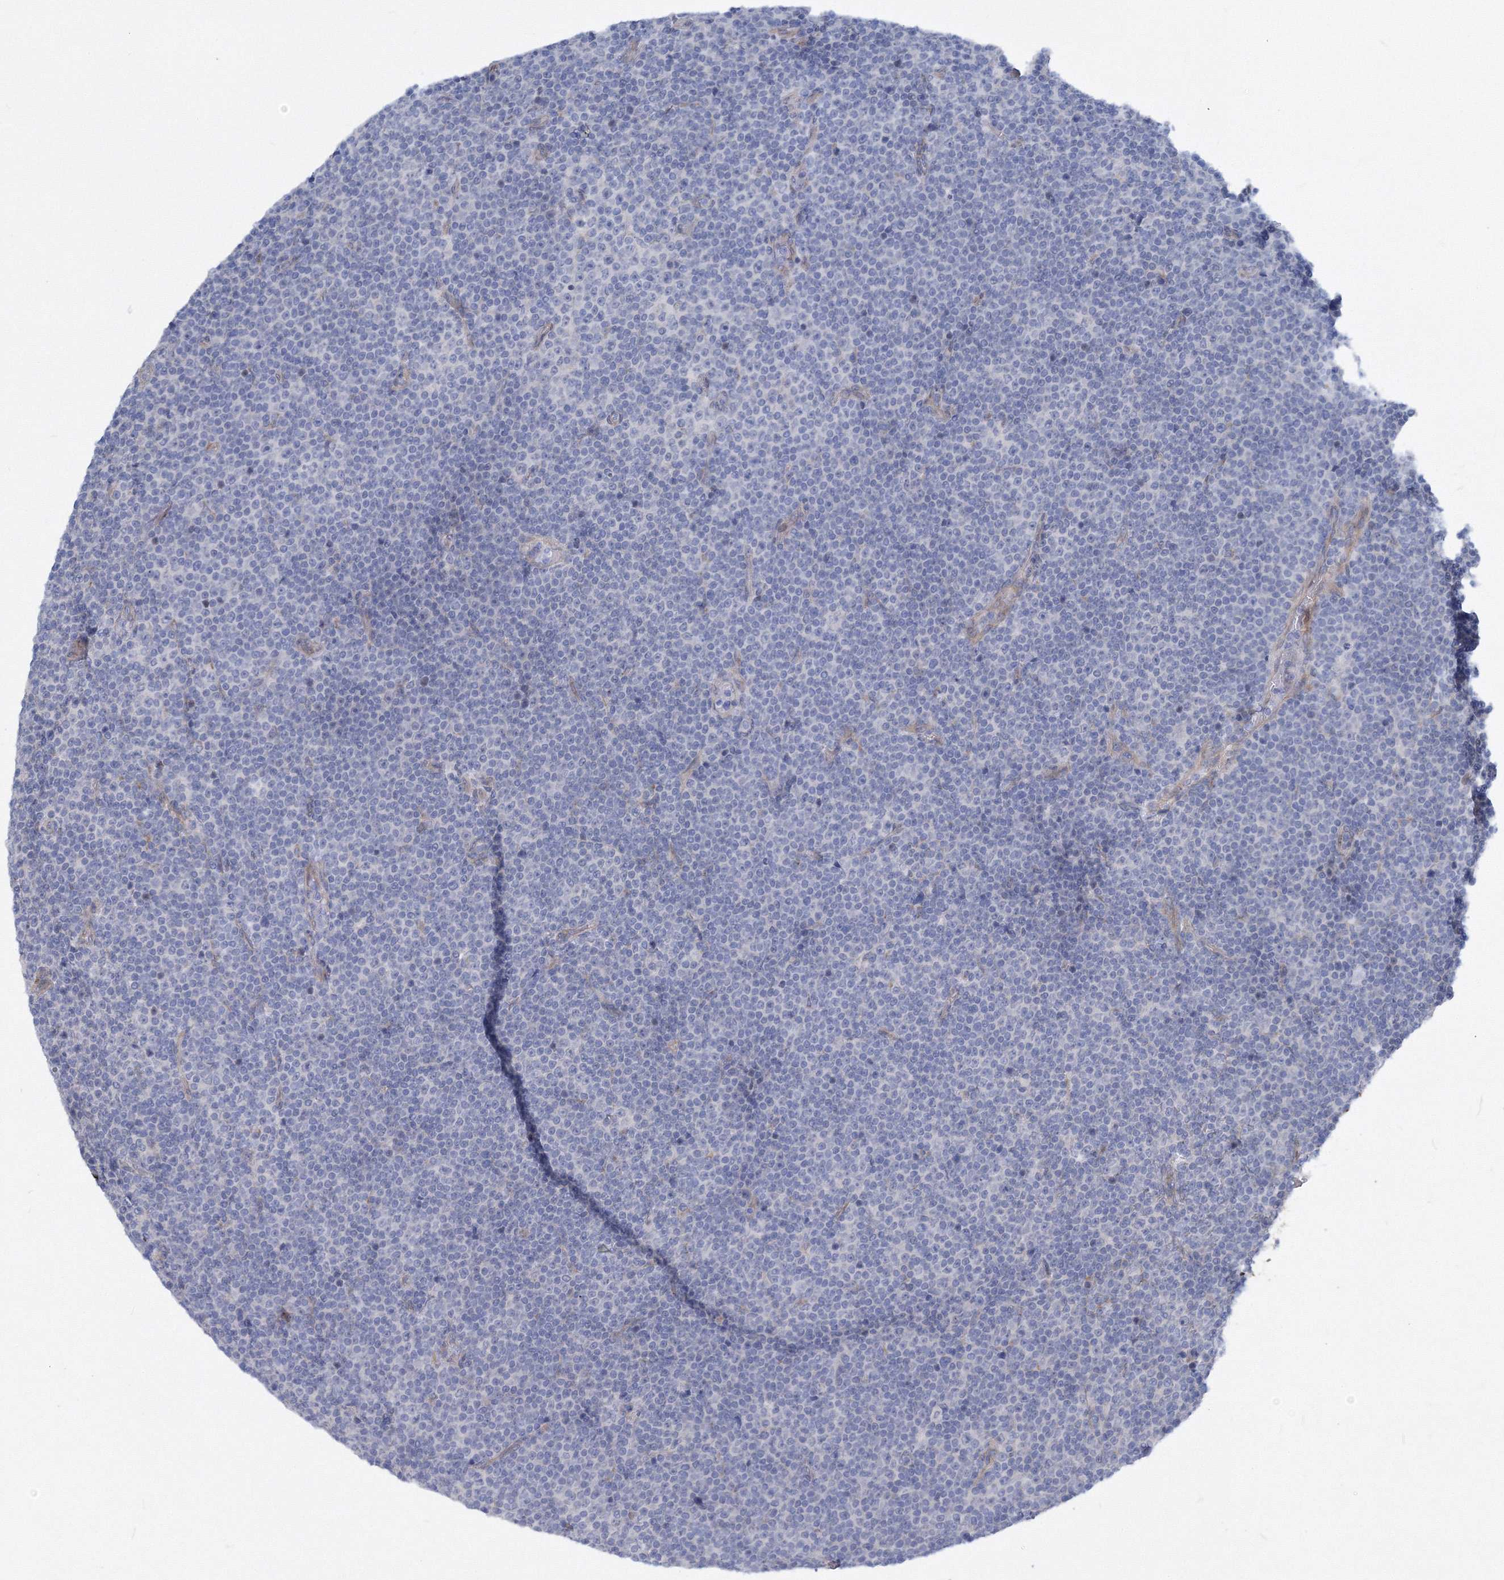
{"staining": {"intensity": "negative", "quantity": "none", "location": "none"}, "tissue": "lymphoma", "cell_type": "Tumor cells", "image_type": "cancer", "snomed": [{"axis": "morphology", "description": "Malignant lymphoma, non-Hodgkin's type, Low grade"}, {"axis": "topography", "description": "Lymph node"}], "caption": "A high-resolution image shows IHC staining of lymphoma, which displays no significant expression in tumor cells. (Stains: DAB immunohistochemistry (IHC) with hematoxylin counter stain, Microscopy: brightfield microscopy at high magnification).", "gene": "TANC1", "patient": {"sex": "female", "age": 67}}